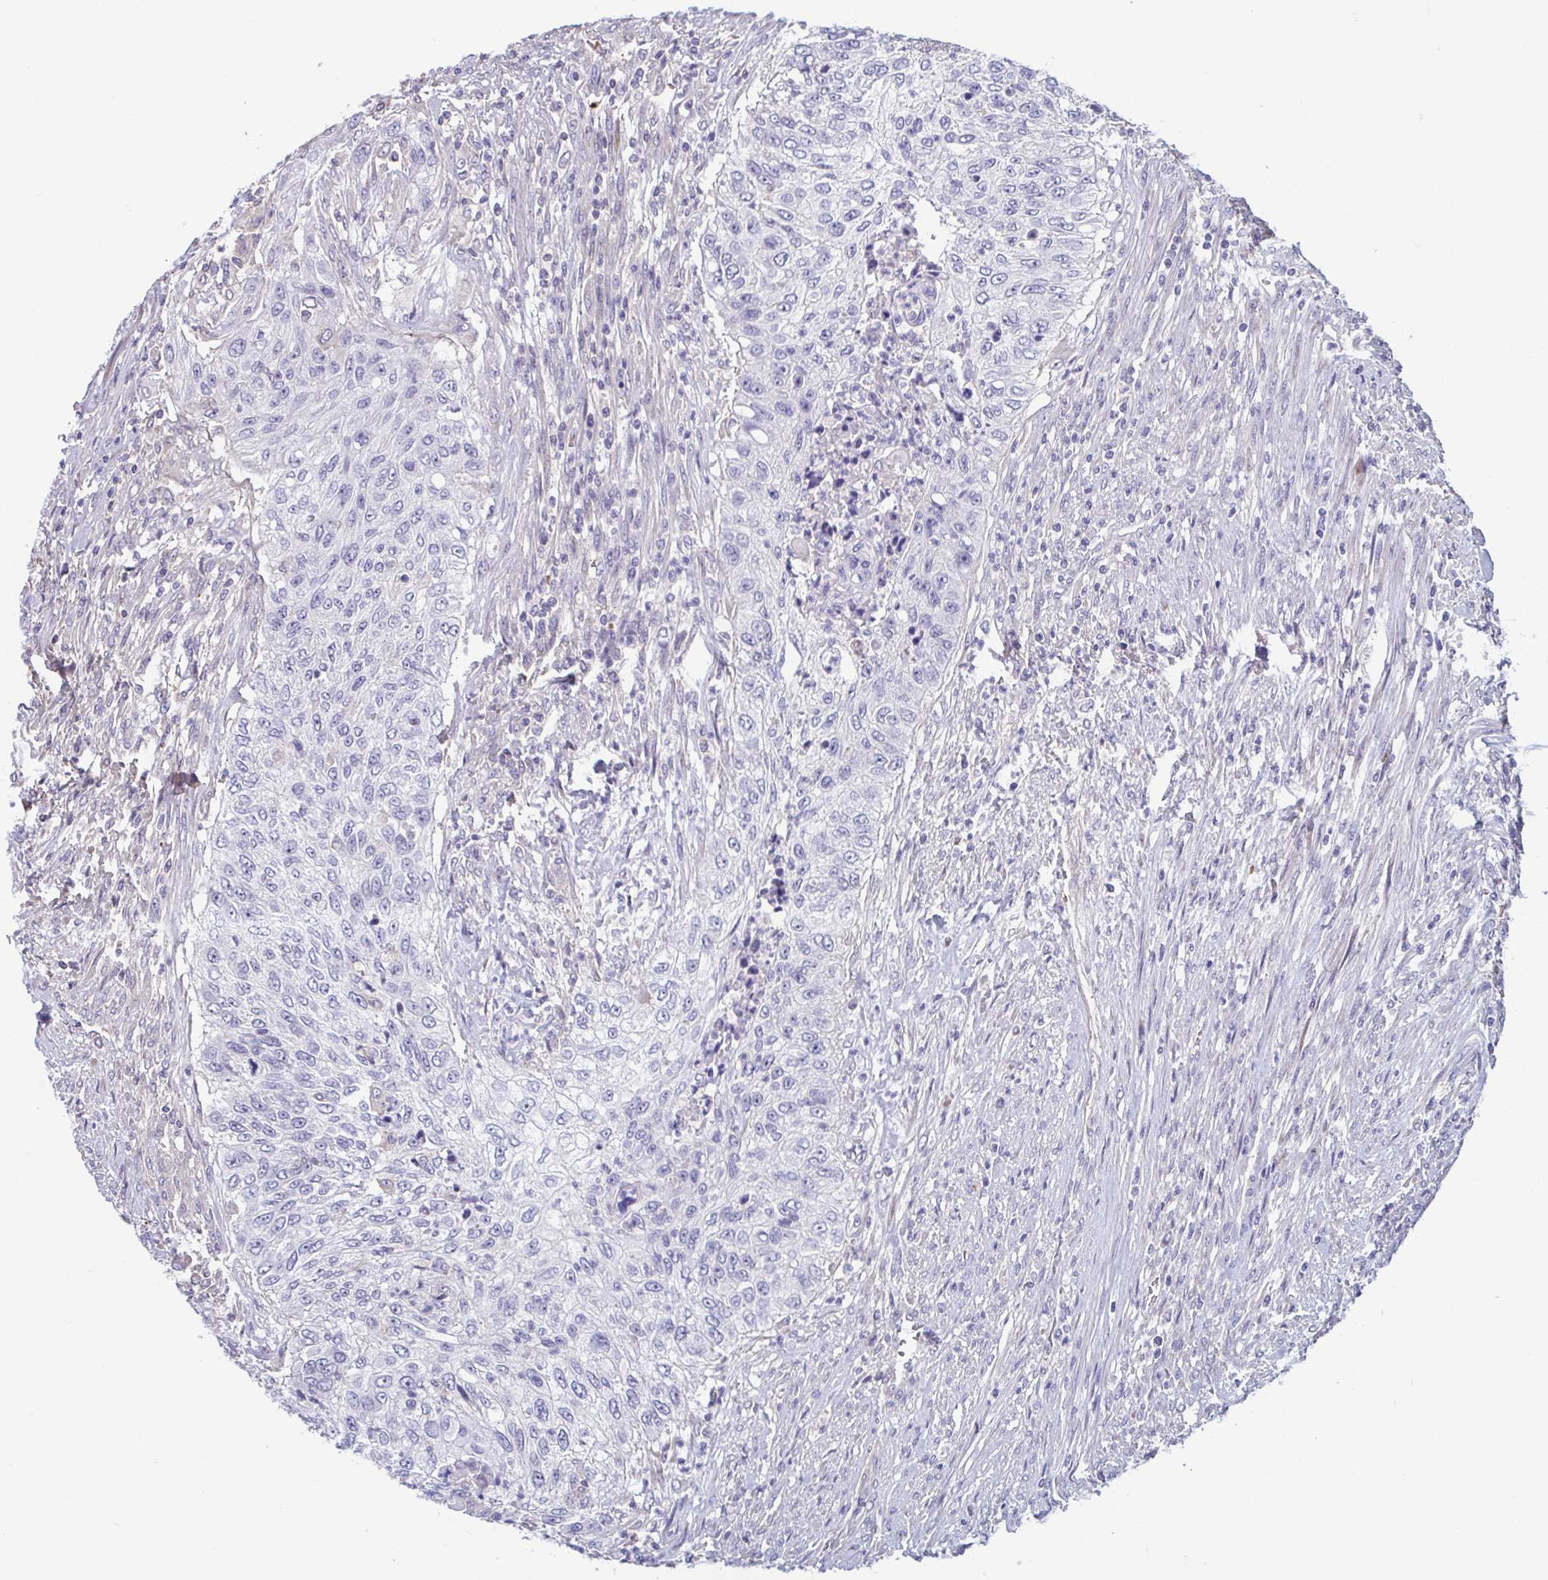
{"staining": {"intensity": "negative", "quantity": "none", "location": "none"}, "tissue": "urothelial cancer", "cell_type": "Tumor cells", "image_type": "cancer", "snomed": [{"axis": "morphology", "description": "Urothelial carcinoma, High grade"}, {"axis": "topography", "description": "Urinary bladder"}], "caption": "Immunohistochemistry of high-grade urothelial carcinoma exhibits no positivity in tumor cells.", "gene": "LRRC38", "patient": {"sex": "female", "age": 60}}